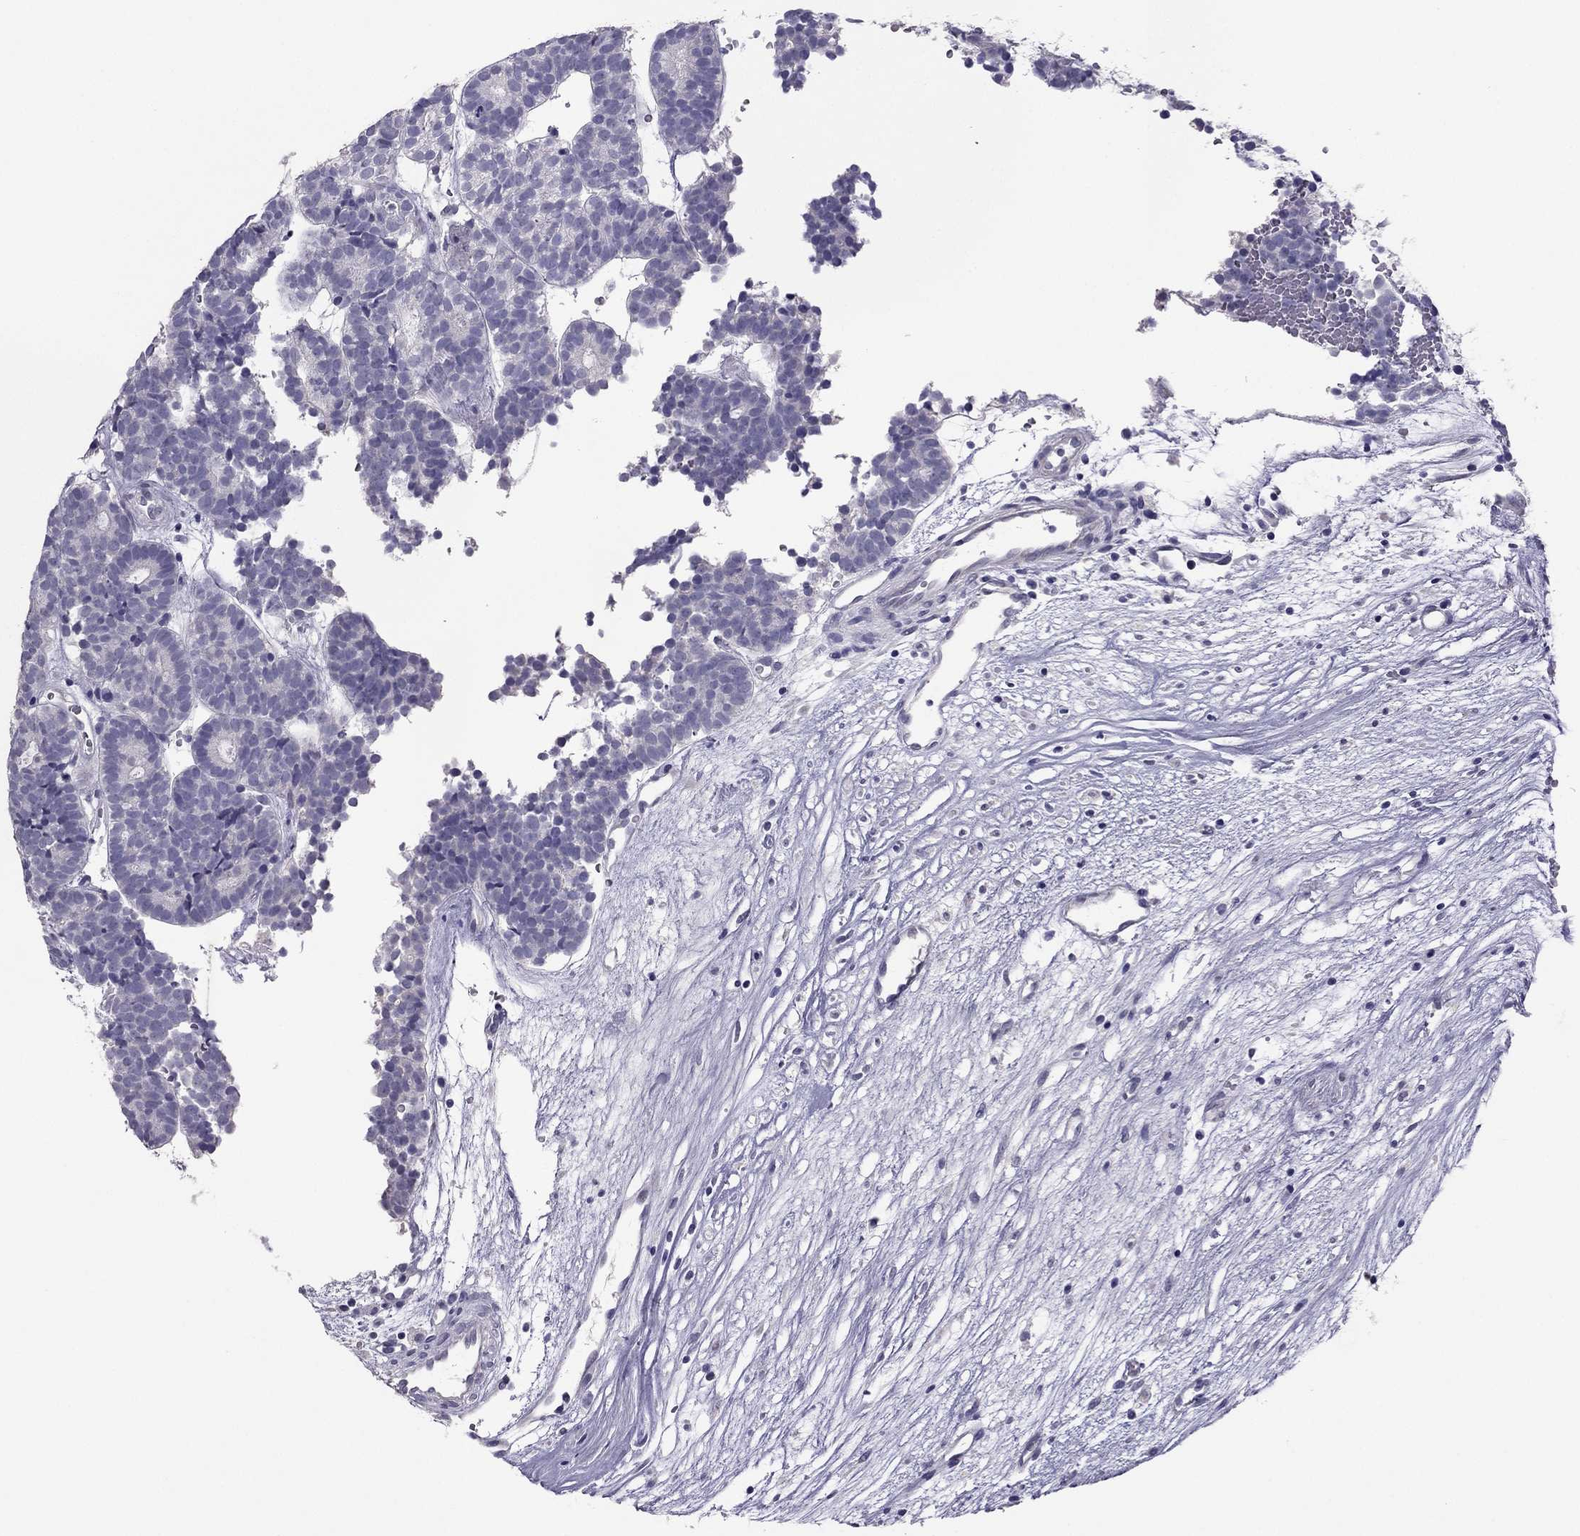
{"staining": {"intensity": "negative", "quantity": "none", "location": "none"}, "tissue": "head and neck cancer", "cell_type": "Tumor cells", "image_type": "cancer", "snomed": [{"axis": "morphology", "description": "Adenocarcinoma, NOS"}, {"axis": "topography", "description": "Head-Neck"}], "caption": "Head and neck adenocarcinoma was stained to show a protein in brown. There is no significant positivity in tumor cells.", "gene": "RHO", "patient": {"sex": "female", "age": 81}}